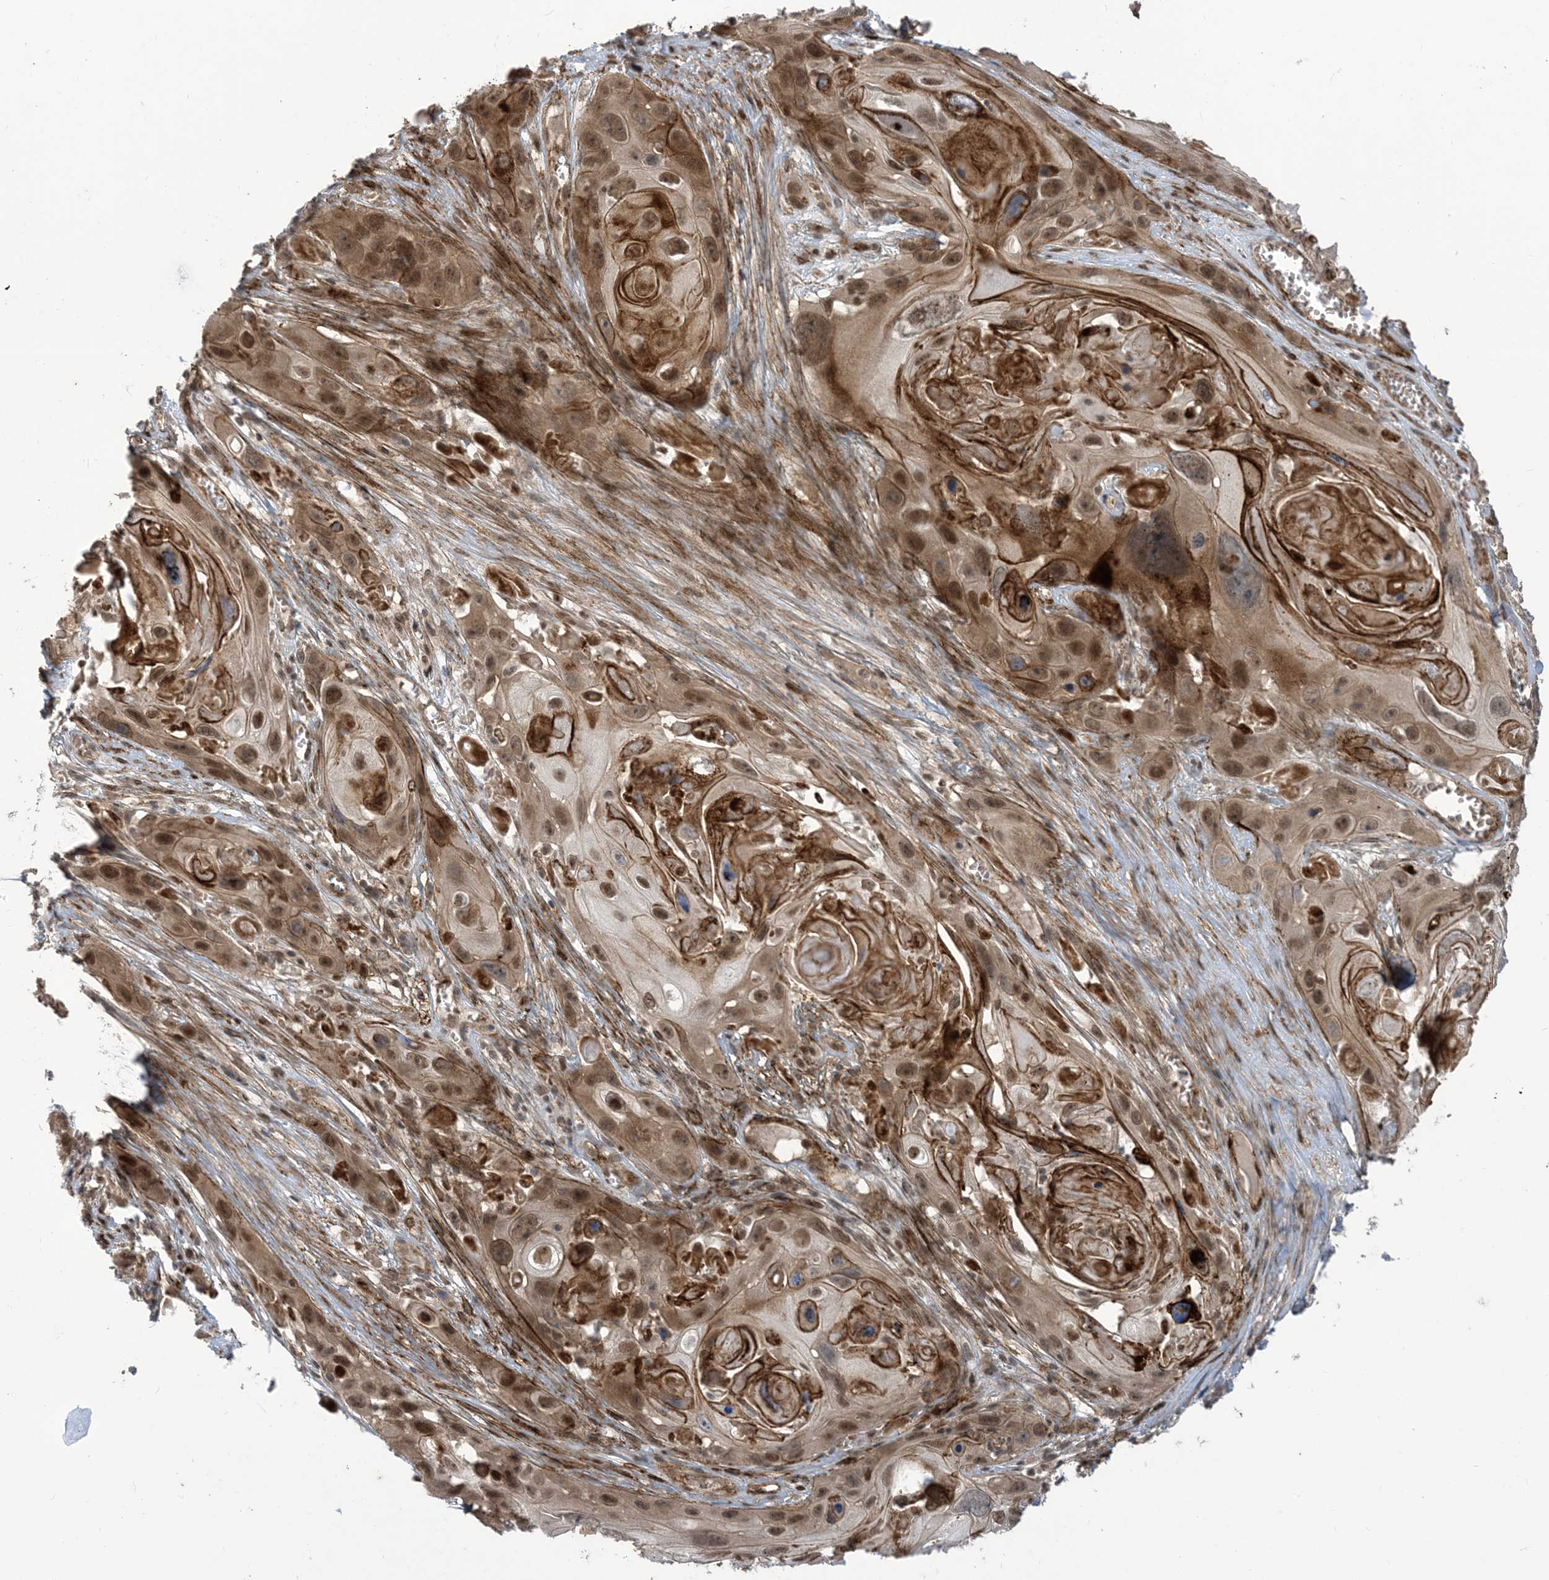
{"staining": {"intensity": "moderate", "quantity": ">75%", "location": "cytoplasmic/membranous,nuclear"}, "tissue": "skin cancer", "cell_type": "Tumor cells", "image_type": "cancer", "snomed": [{"axis": "morphology", "description": "Squamous cell carcinoma, NOS"}, {"axis": "topography", "description": "Skin"}], "caption": "Skin cancer stained with DAB immunohistochemistry displays medium levels of moderate cytoplasmic/membranous and nuclear staining in approximately >75% of tumor cells. (DAB IHC with brightfield microscopy, high magnification).", "gene": "LAGE3", "patient": {"sex": "male", "age": 55}}